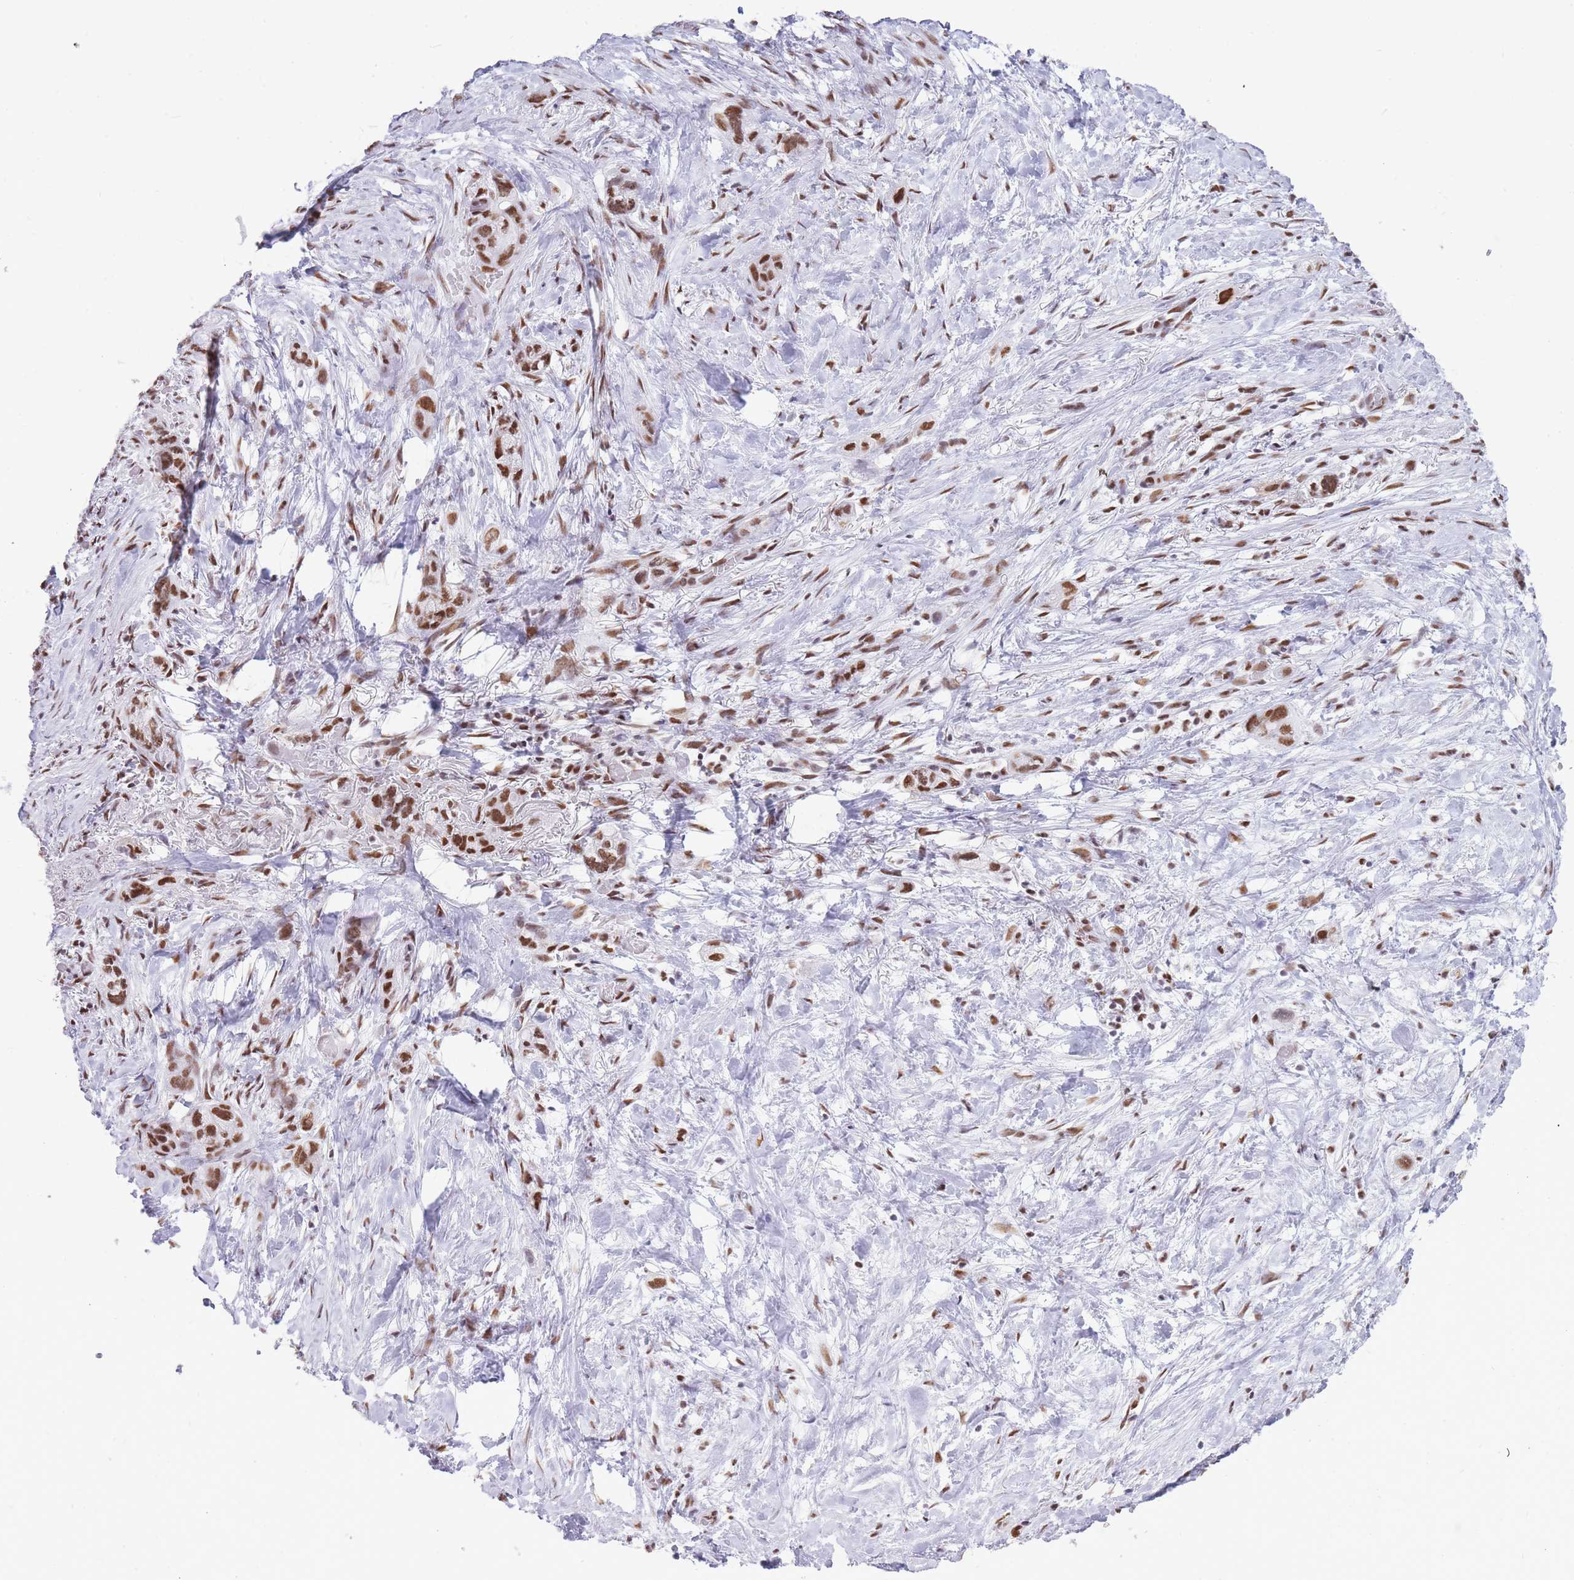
{"staining": {"intensity": "moderate", "quantity": ">75%", "location": "nuclear"}, "tissue": "stomach cancer", "cell_type": "Tumor cells", "image_type": "cancer", "snomed": [{"axis": "morphology", "description": "Adenocarcinoma, NOS"}, {"axis": "topography", "description": "Stomach"}, {"axis": "topography", "description": "Stomach, lower"}], "caption": "A histopathology image of human adenocarcinoma (stomach) stained for a protein displays moderate nuclear brown staining in tumor cells.", "gene": "HNRNPUL1", "patient": {"sex": "female", "age": 48}}